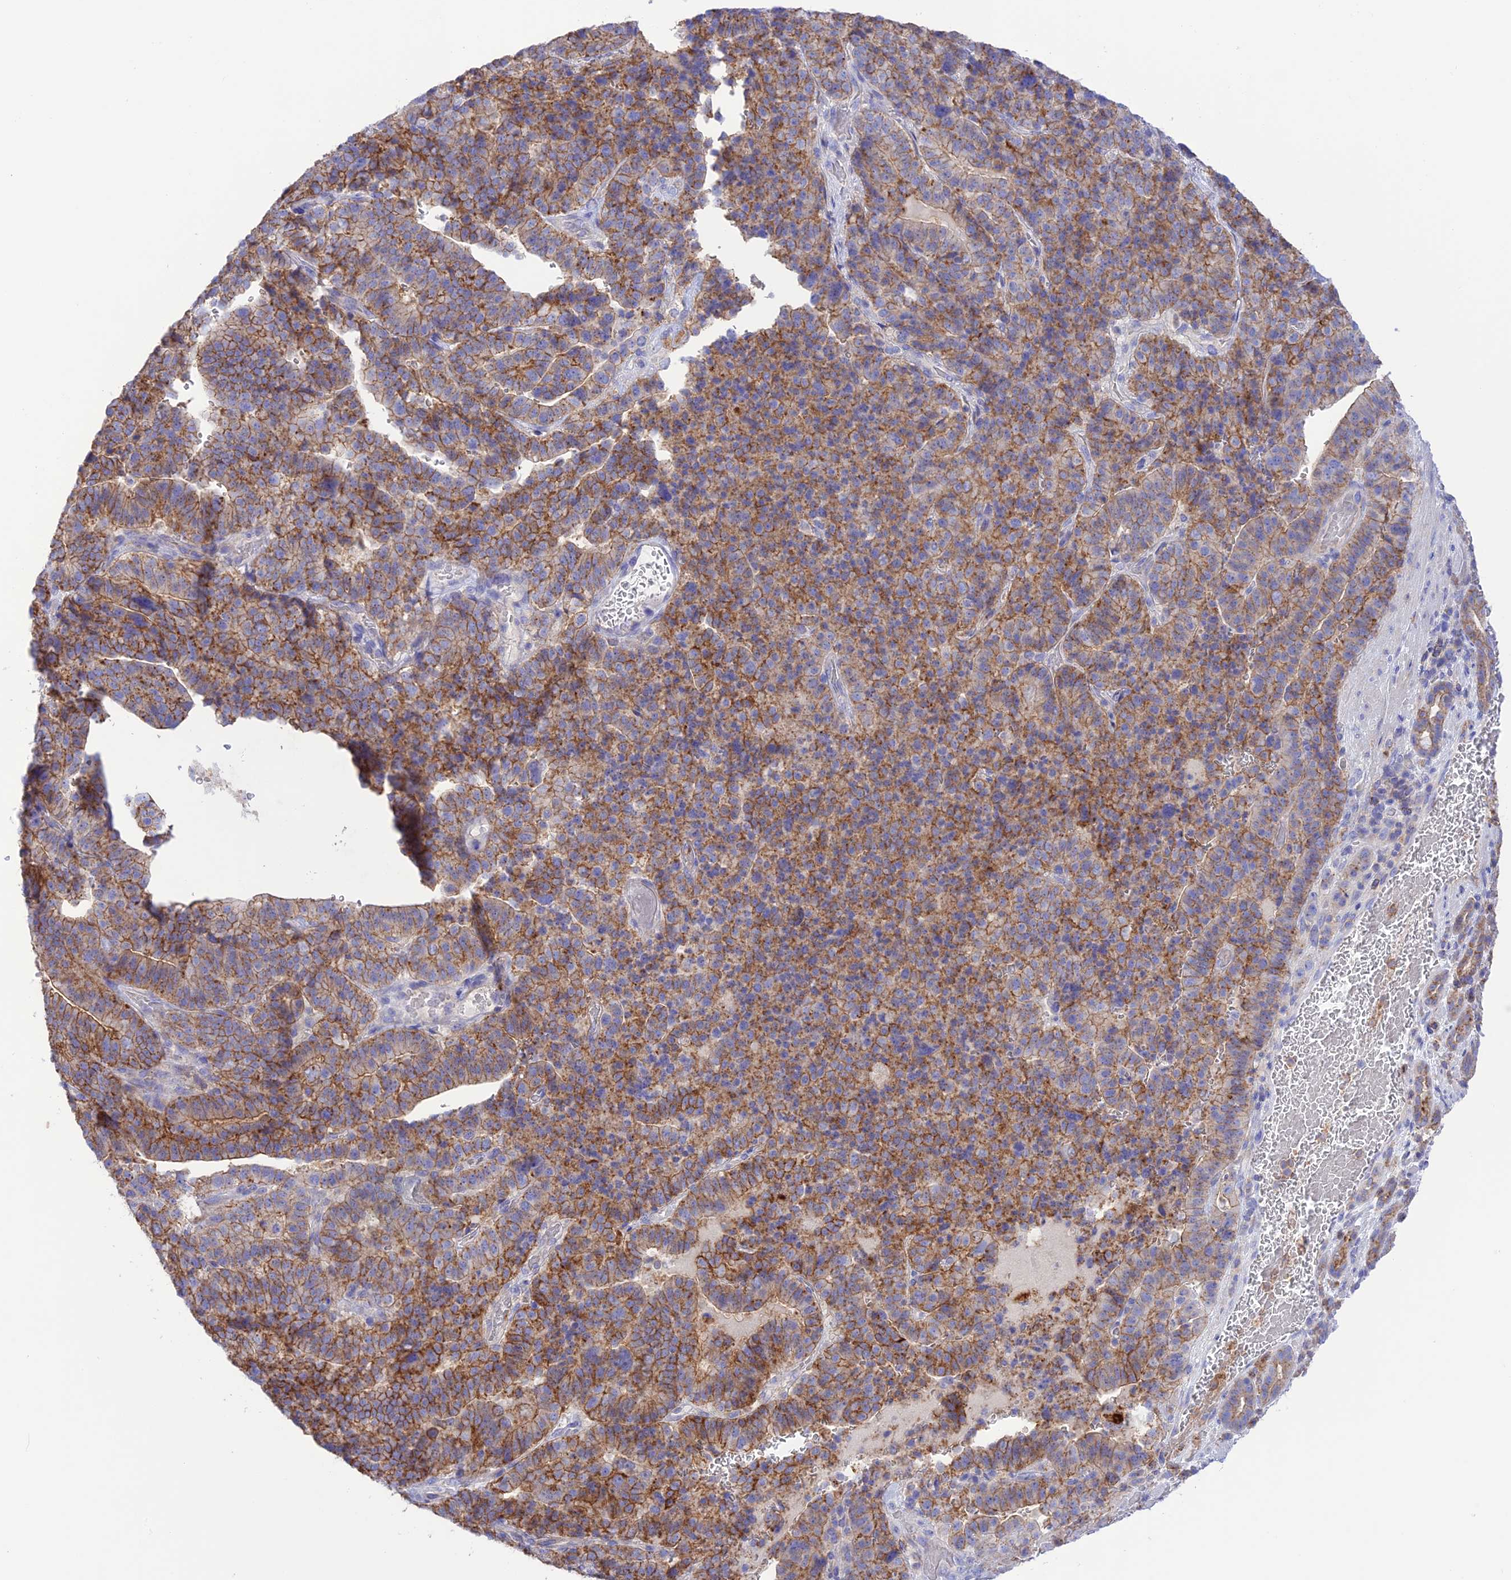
{"staining": {"intensity": "strong", "quantity": ">75%", "location": "cytoplasmic/membranous"}, "tissue": "stomach cancer", "cell_type": "Tumor cells", "image_type": "cancer", "snomed": [{"axis": "morphology", "description": "Adenocarcinoma, NOS"}, {"axis": "topography", "description": "Stomach"}], "caption": "An image showing strong cytoplasmic/membranous positivity in approximately >75% of tumor cells in adenocarcinoma (stomach), as visualized by brown immunohistochemical staining.", "gene": "CHSY3", "patient": {"sex": "male", "age": 48}}